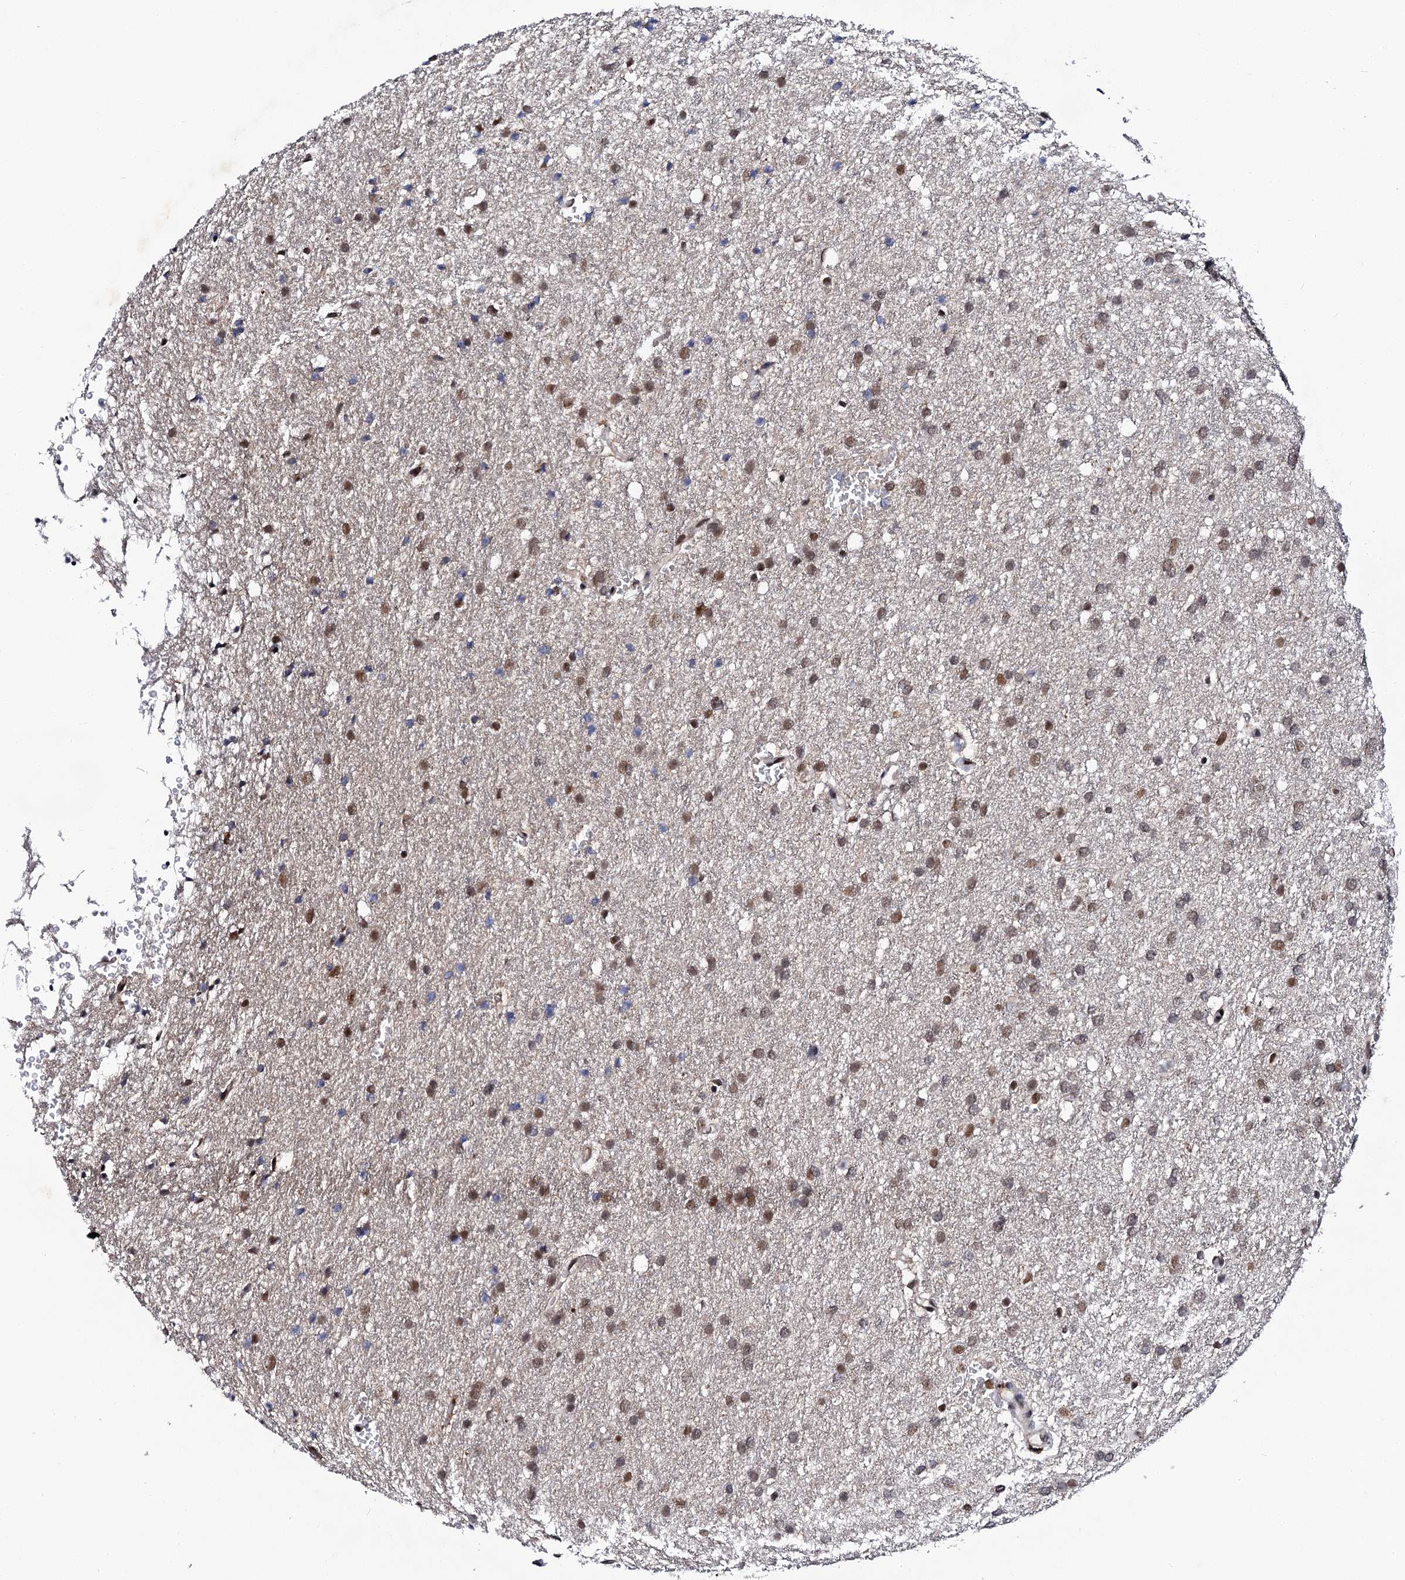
{"staining": {"intensity": "moderate", "quantity": "25%-75%", "location": "nuclear"}, "tissue": "glioma", "cell_type": "Tumor cells", "image_type": "cancer", "snomed": [{"axis": "morphology", "description": "Glioma, malignant, High grade"}, {"axis": "topography", "description": "Cerebral cortex"}], "caption": "A medium amount of moderate nuclear expression is seen in approximately 25%-75% of tumor cells in malignant glioma (high-grade) tissue.", "gene": "CSTF3", "patient": {"sex": "female", "age": 36}}